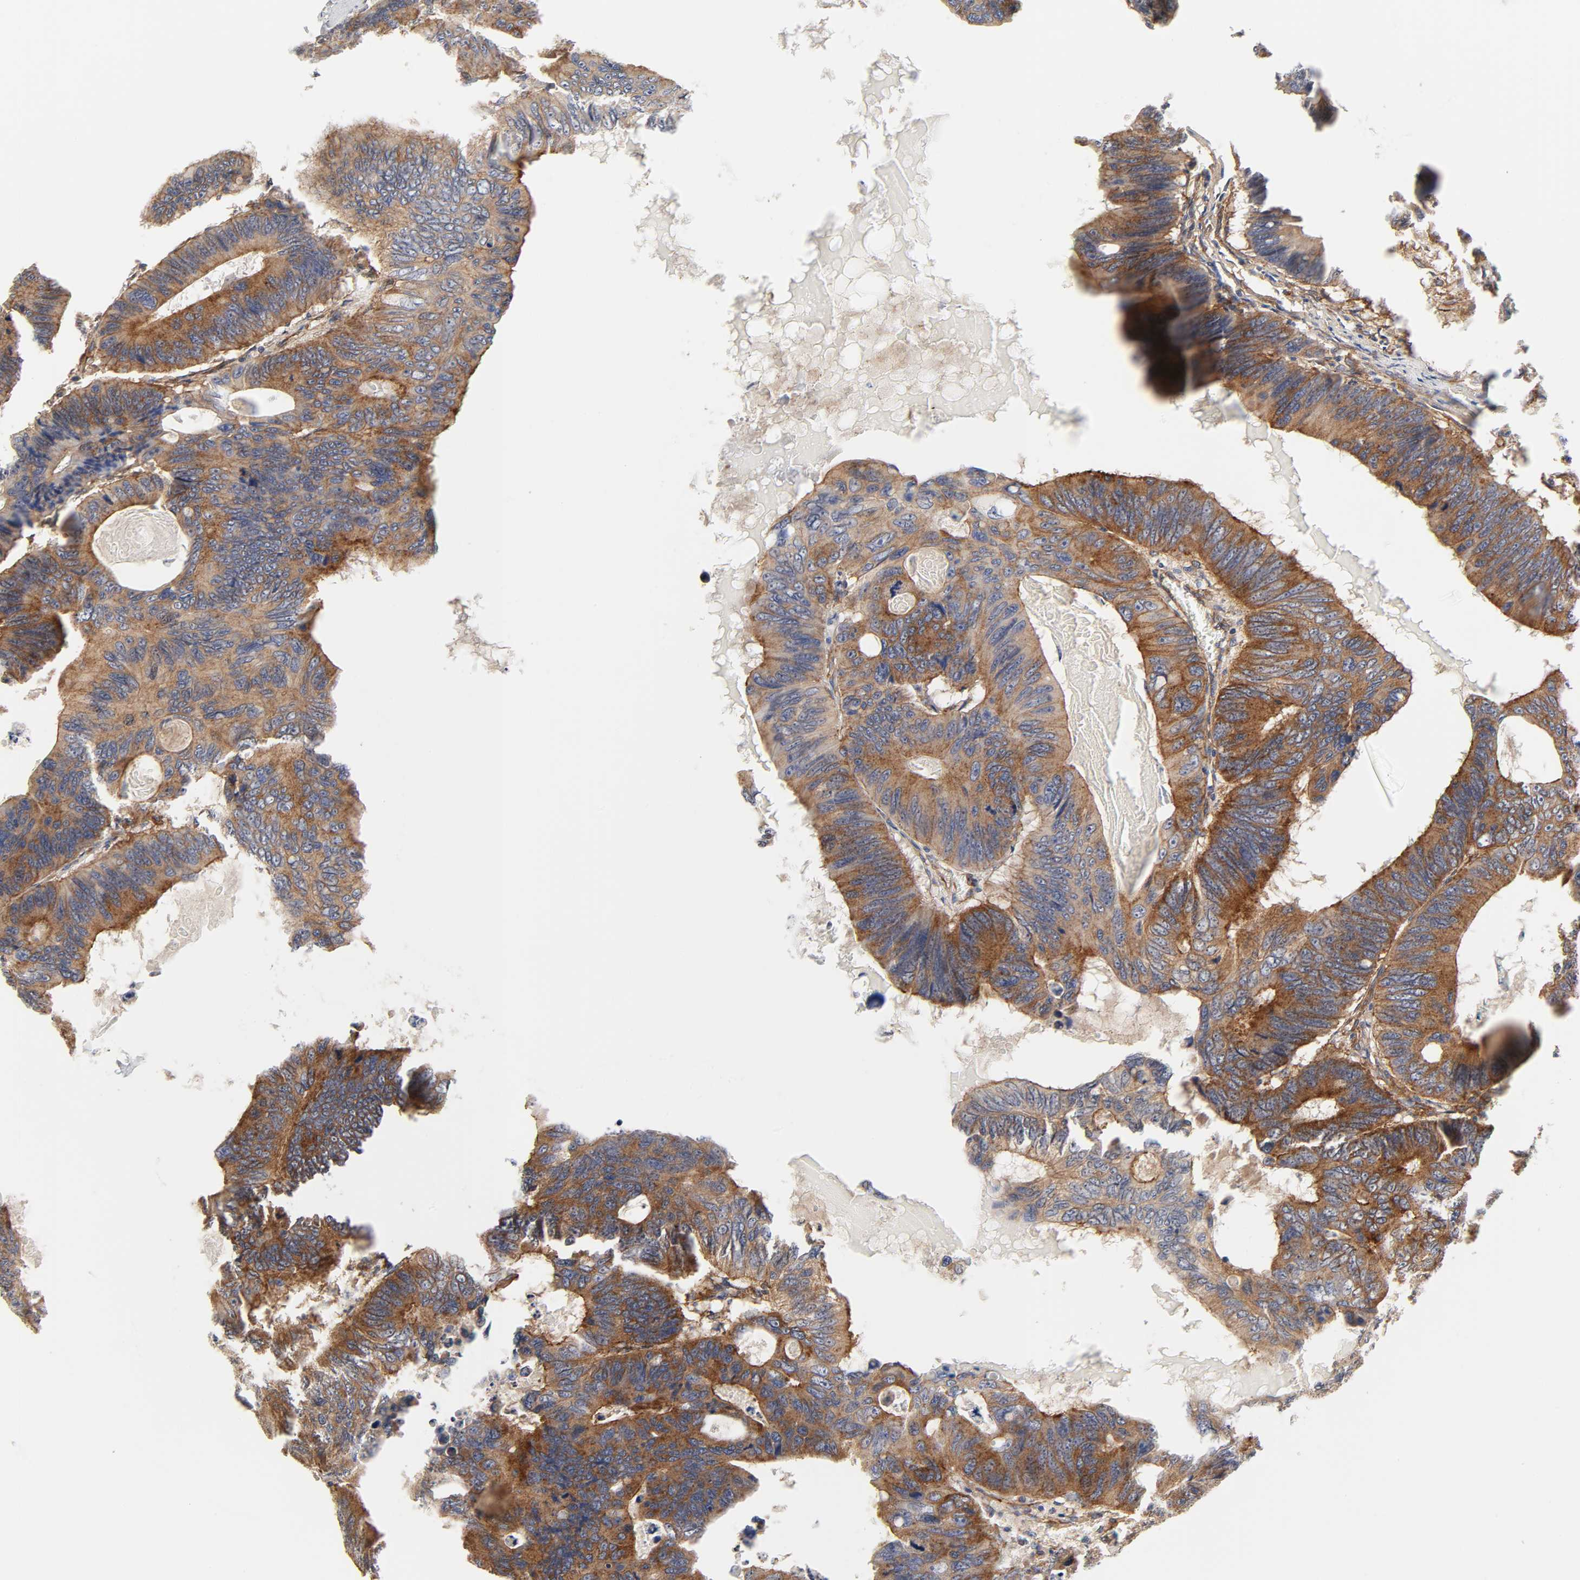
{"staining": {"intensity": "moderate", "quantity": ">75%", "location": "cytoplasmic/membranous"}, "tissue": "colorectal cancer", "cell_type": "Tumor cells", "image_type": "cancer", "snomed": [{"axis": "morphology", "description": "Adenocarcinoma, NOS"}, {"axis": "topography", "description": "Colon"}], "caption": "Protein positivity by IHC exhibits moderate cytoplasmic/membranous staining in about >75% of tumor cells in adenocarcinoma (colorectal). (DAB = brown stain, brightfield microscopy at high magnification).", "gene": "AP2A1", "patient": {"sex": "female", "age": 55}}